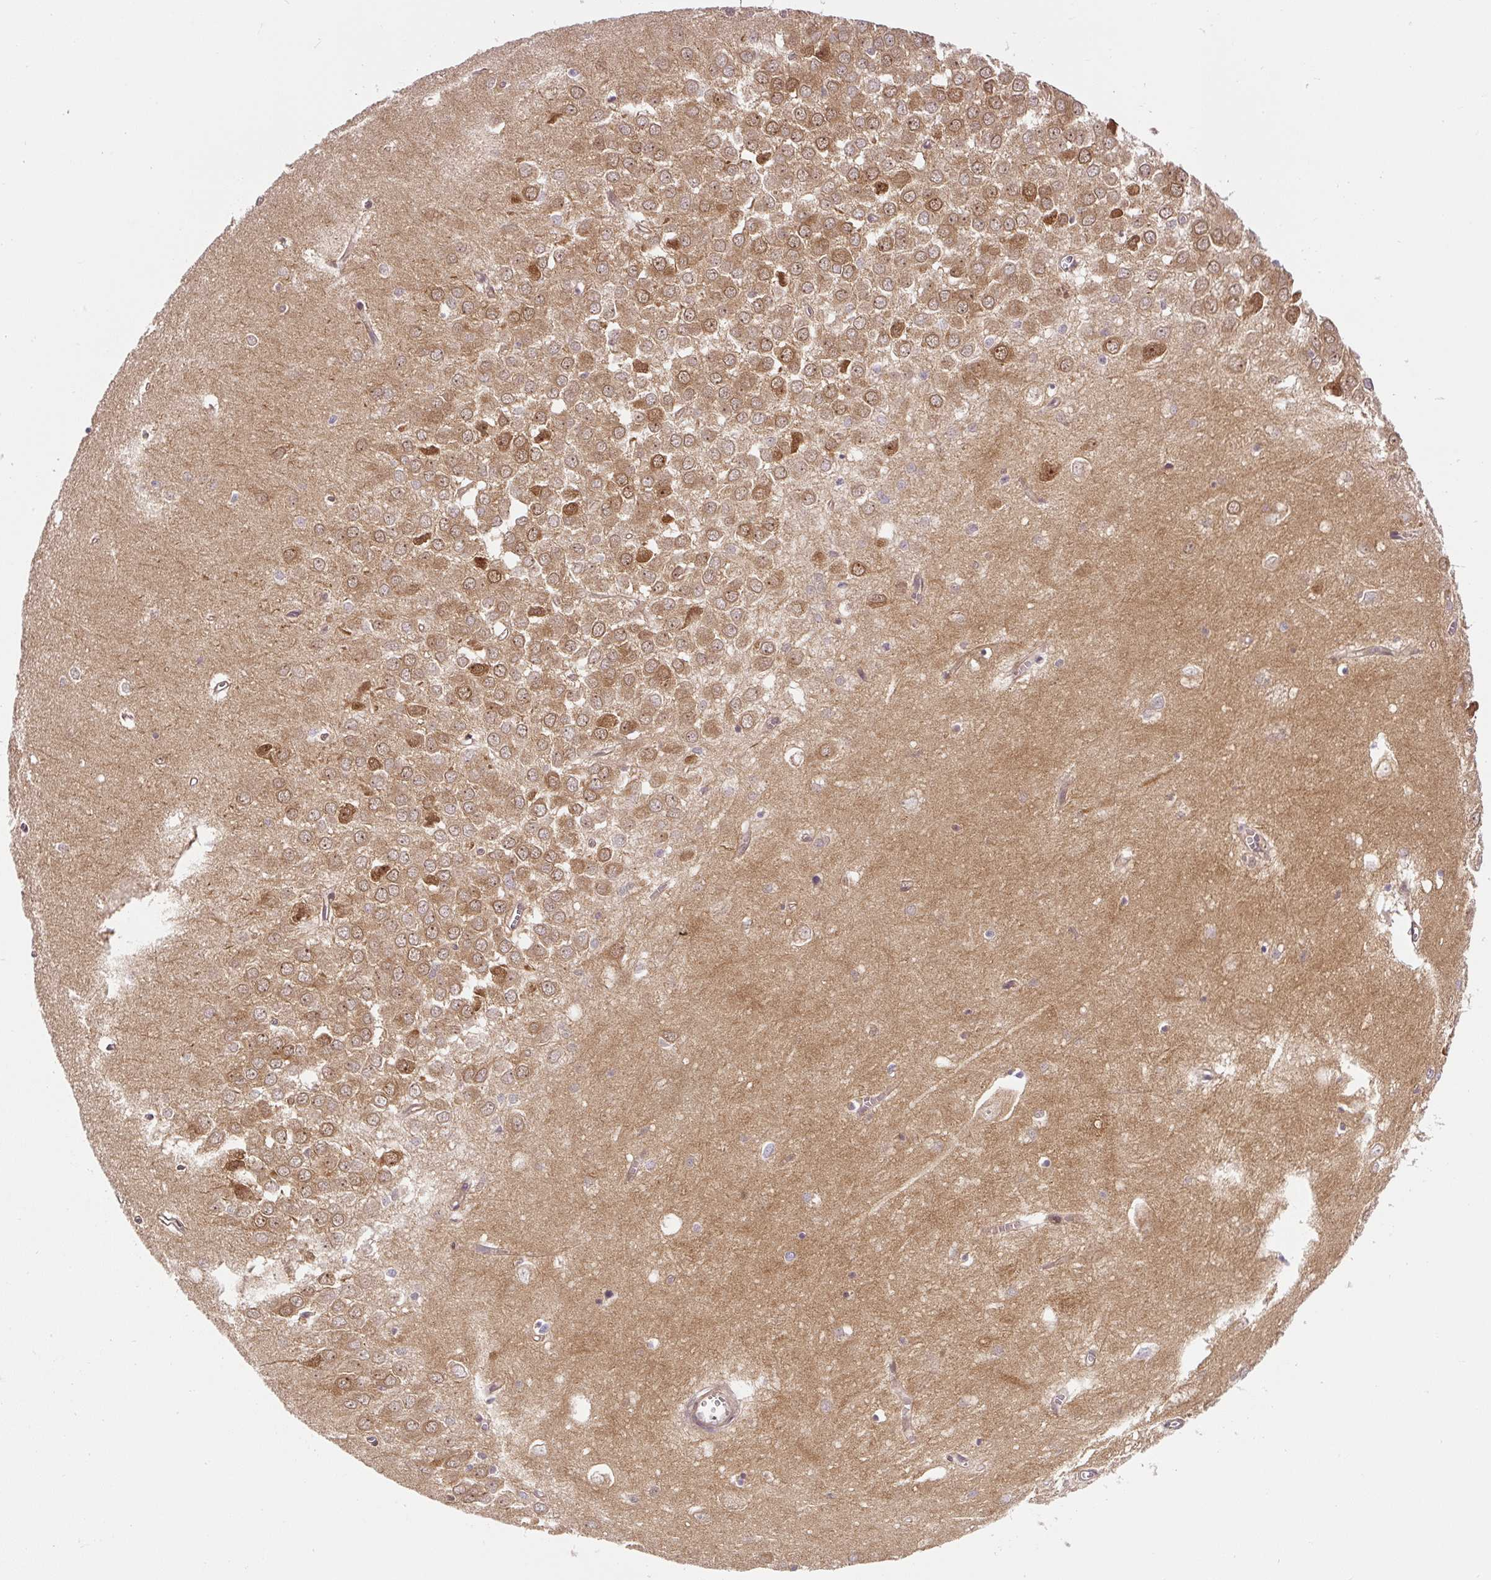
{"staining": {"intensity": "moderate", "quantity": "25%-75%", "location": "cytoplasmic/membranous,nuclear"}, "tissue": "hippocampus", "cell_type": "Glial cells", "image_type": "normal", "snomed": [{"axis": "morphology", "description": "Normal tissue, NOS"}, {"axis": "topography", "description": "Hippocampus"}], "caption": "Normal hippocampus reveals moderate cytoplasmic/membranous,nuclear staining in approximately 25%-75% of glial cells.", "gene": "CCDC28A", "patient": {"sex": "female", "age": 64}}